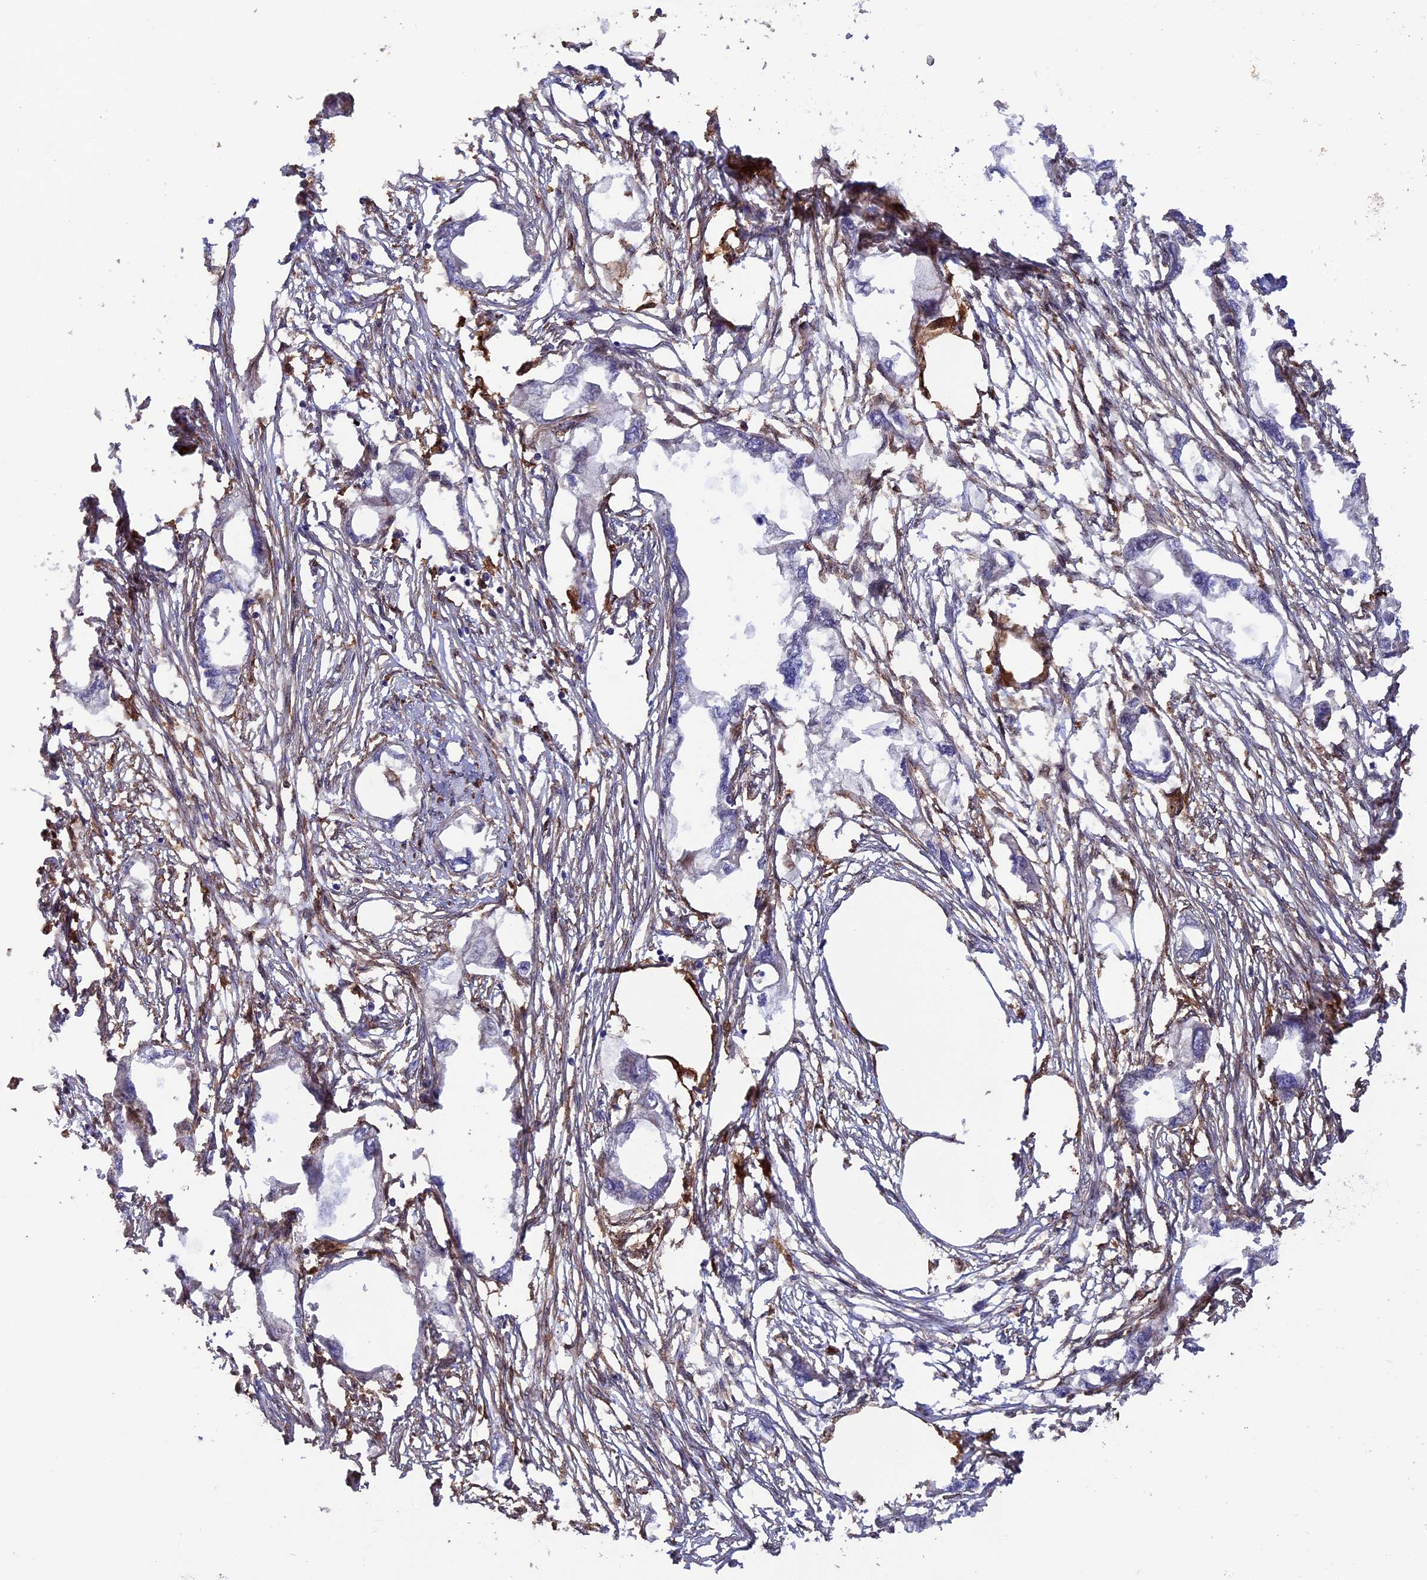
{"staining": {"intensity": "negative", "quantity": "none", "location": "none"}, "tissue": "endometrial cancer", "cell_type": "Tumor cells", "image_type": "cancer", "snomed": [{"axis": "morphology", "description": "Adenocarcinoma, NOS"}, {"axis": "morphology", "description": "Adenocarcinoma, metastatic, NOS"}, {"axis": "topography", "description": "Adipose tissue"}, {"axis": "topography", "description": "Endometrium"}], "caption": "DAB immunohistochemical staining of endometrial cancer (adenocarcinoma) shows no significant staining in tumor cells.", "gene": "FERMT1", "patient": {"sex": "female", "age": 67}}